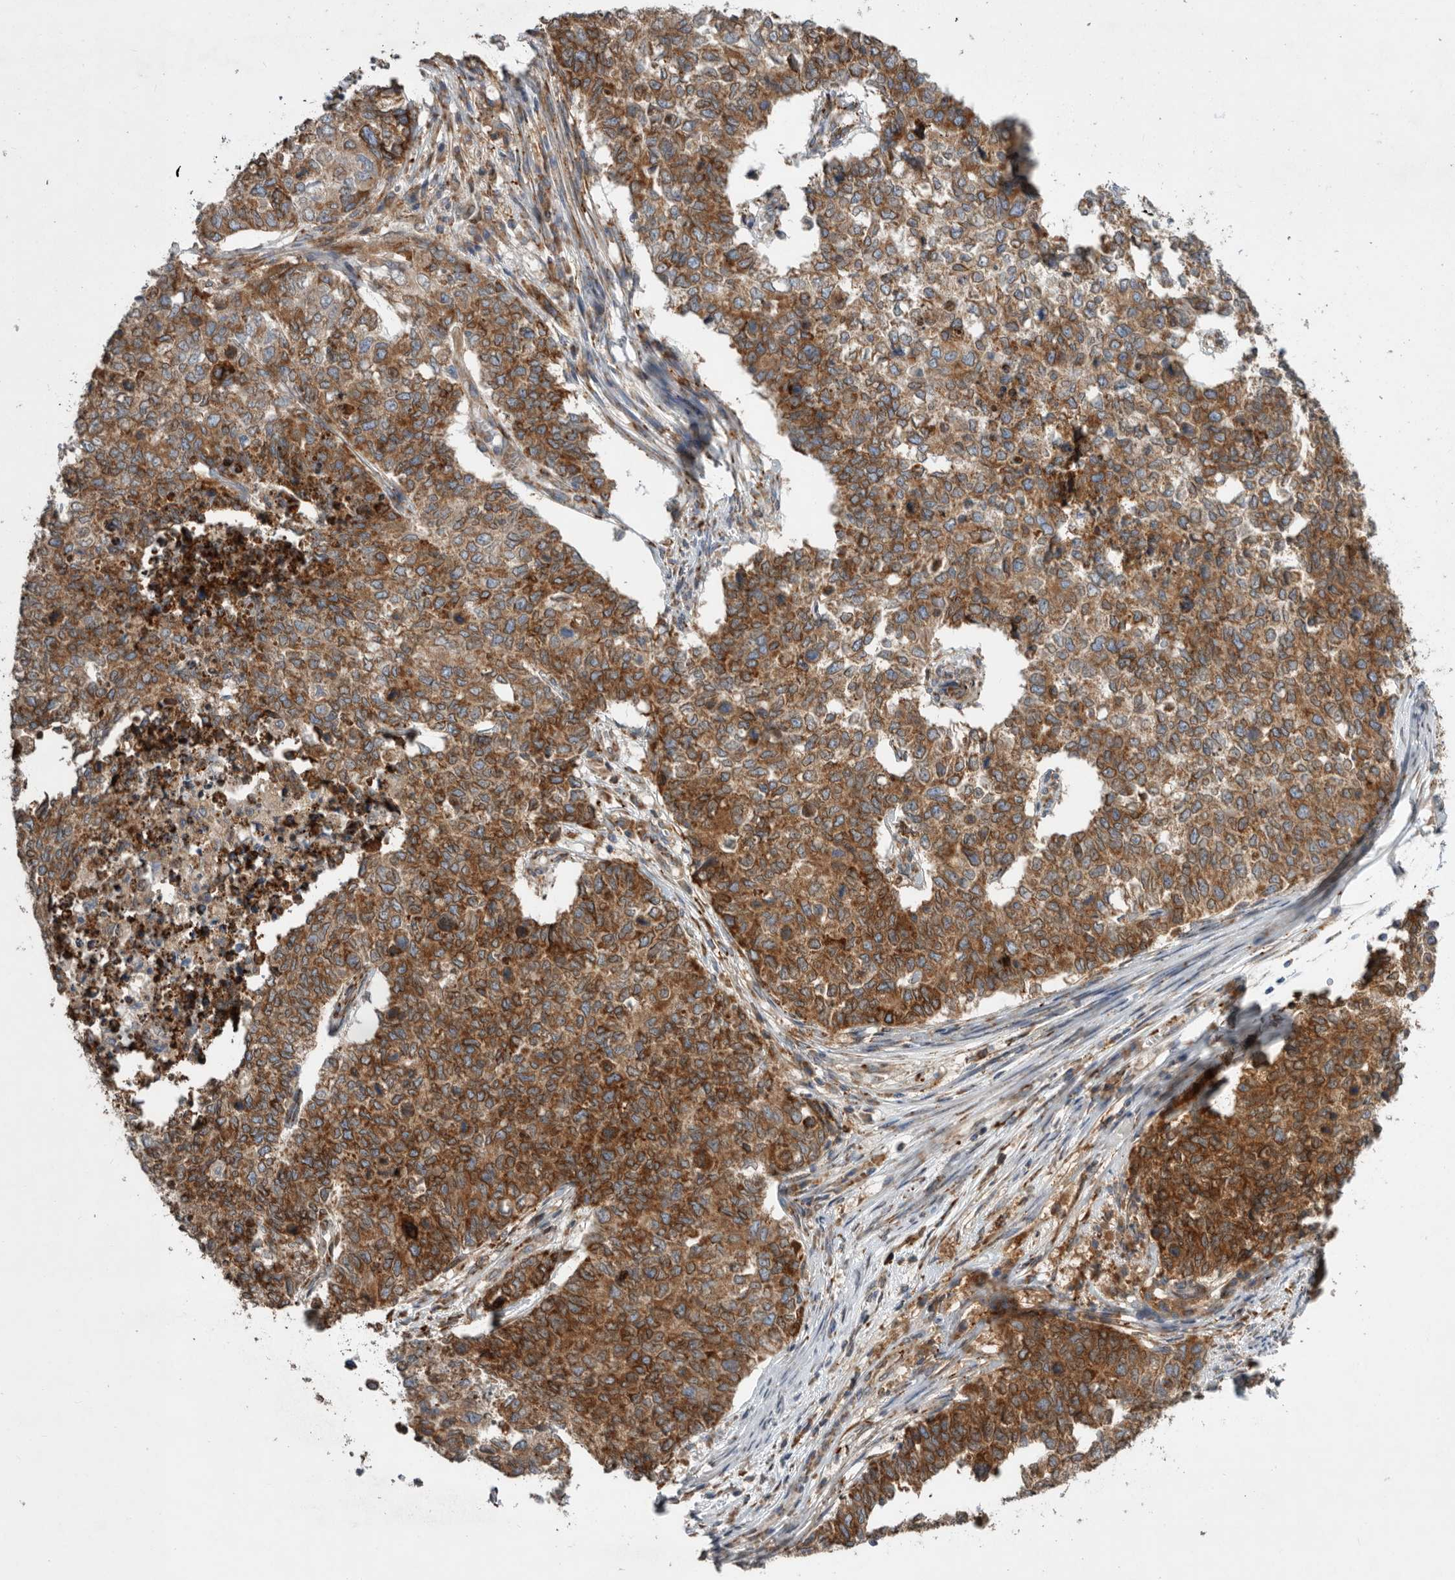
{"staining": {"intensity": "moderate", "quantity": ">75%", "location": "cytoplasmic/membranous"}, "tissue": "cervical cancer", "cell_type": "Tumor cells", "image_type": "cancer", "snomed": [{"axis": "morphology", "description": "Squamous cell carcinoma, NOS"}, {"axis": "topography", "description": "Cervix"}], "caption": "Cervical cancer (squamous cell carcinoma) was stained to show a protein in brown. There is medium levels of moderate cytoplasmic/membranous positivity in approximately >75% of tumor cells. Using DAB (3,3'-diaminobenzidine) (brown) and hematoxylin (blue) stains, captured at high magnification using brightfield microscopy.", "gene": "GANAB", "patient": {"sex": "female", "age": 63}}